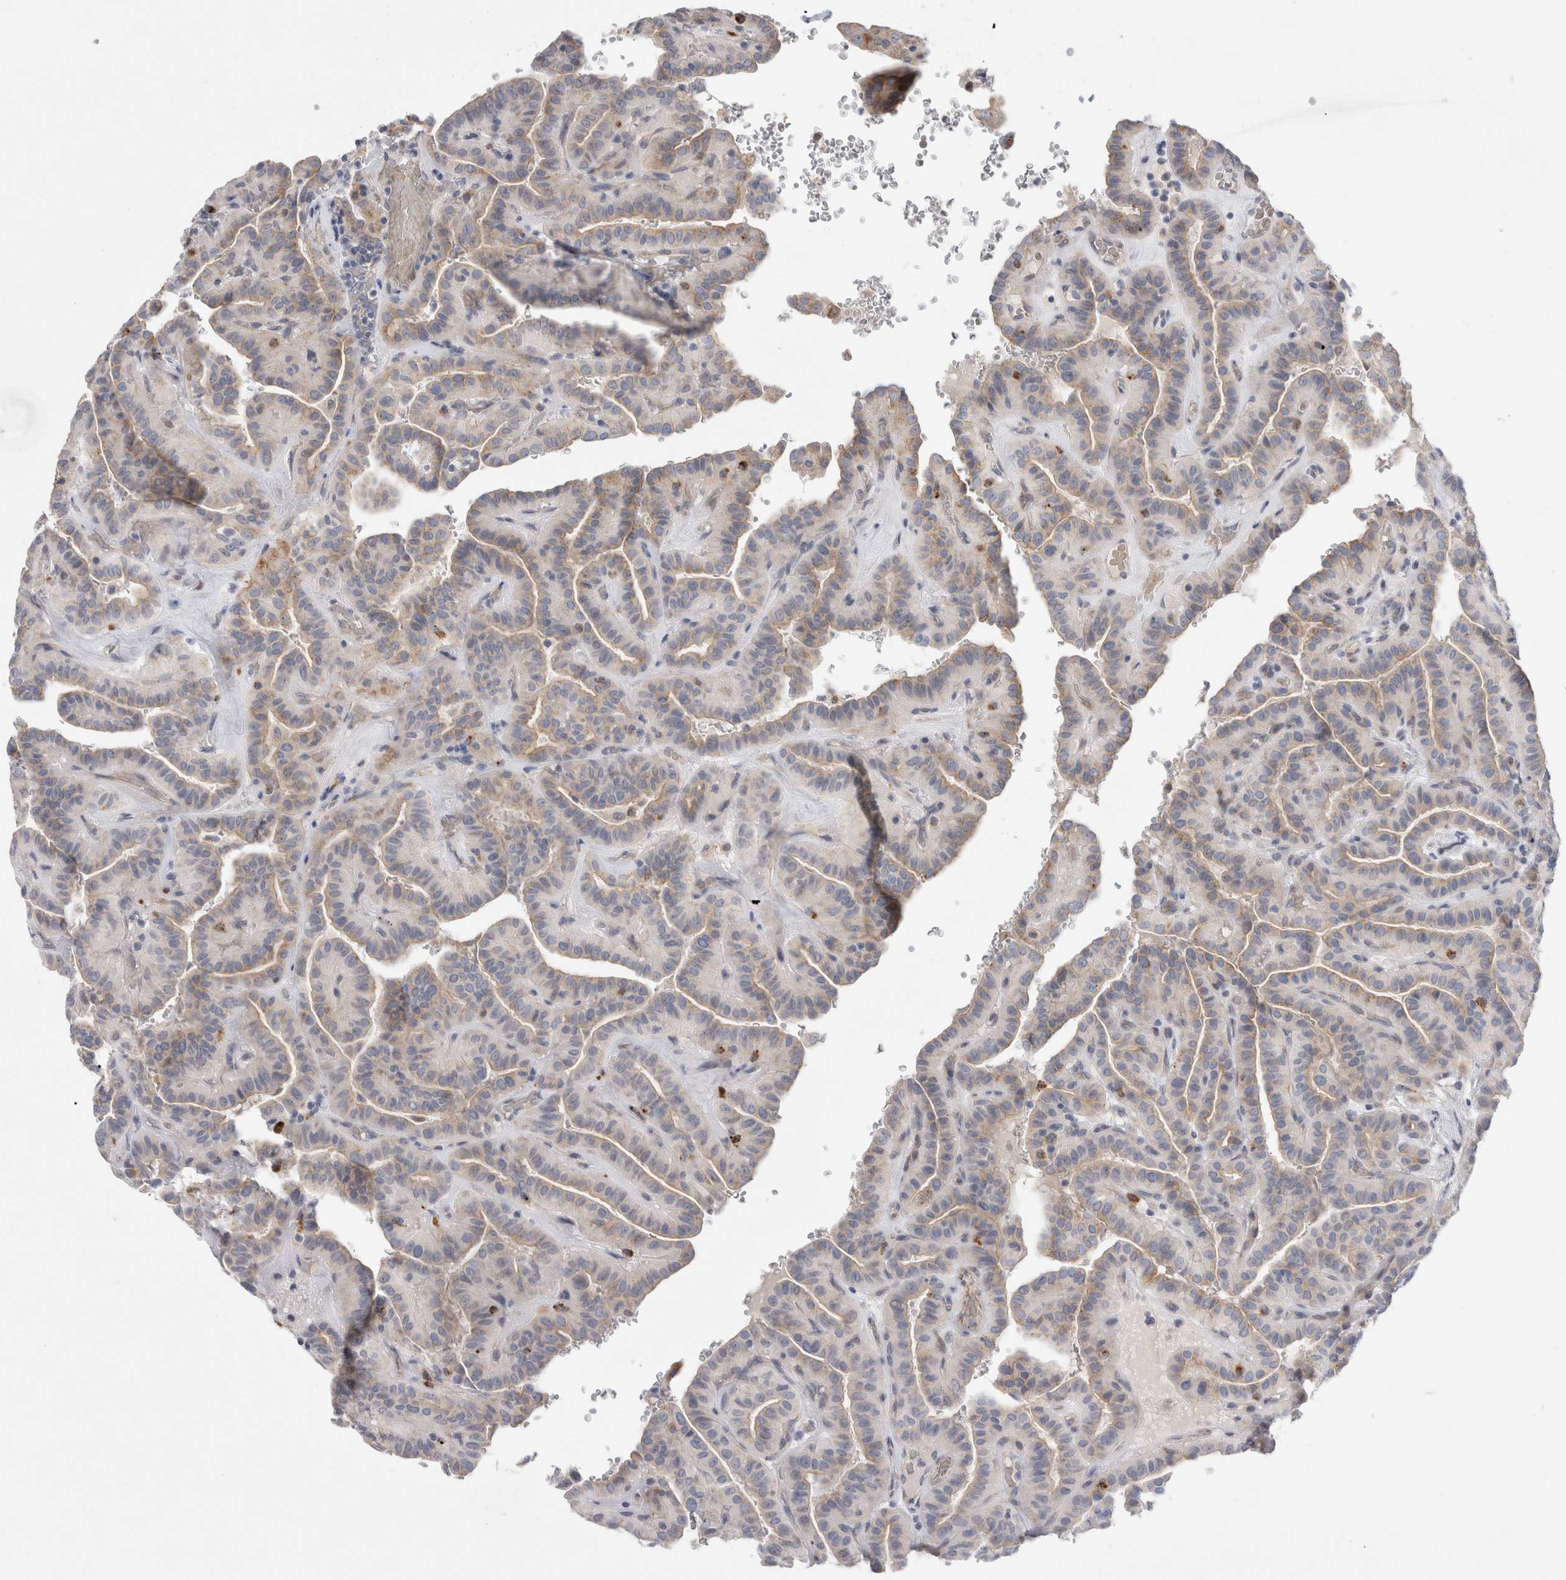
{"staining": {"intensity": "weak", "quantity": "<25%", "location": "cytoplasmic/membranous"}, "tissue": "thyroid cancer", "cell_type": "Tumor cells", "image_type": "cancer", "snomed": [{"axis": "morphology", "description": "Papillary adenocarcinoma, NOS"}, {"axis": "topography", "description": "Thyroid gland"}], "caption": "An IHC photomicrograph of thyroid cancer is shown. There is no staining in tumor cells of thyroid cancer. The staining is performed using DAB (3,3'-diaminobenzidine) brown chromogen with nuclei counter-stained in using hematoxylin.", "gene": "GAA", "patient": {"sex": "male", "age": 77}}